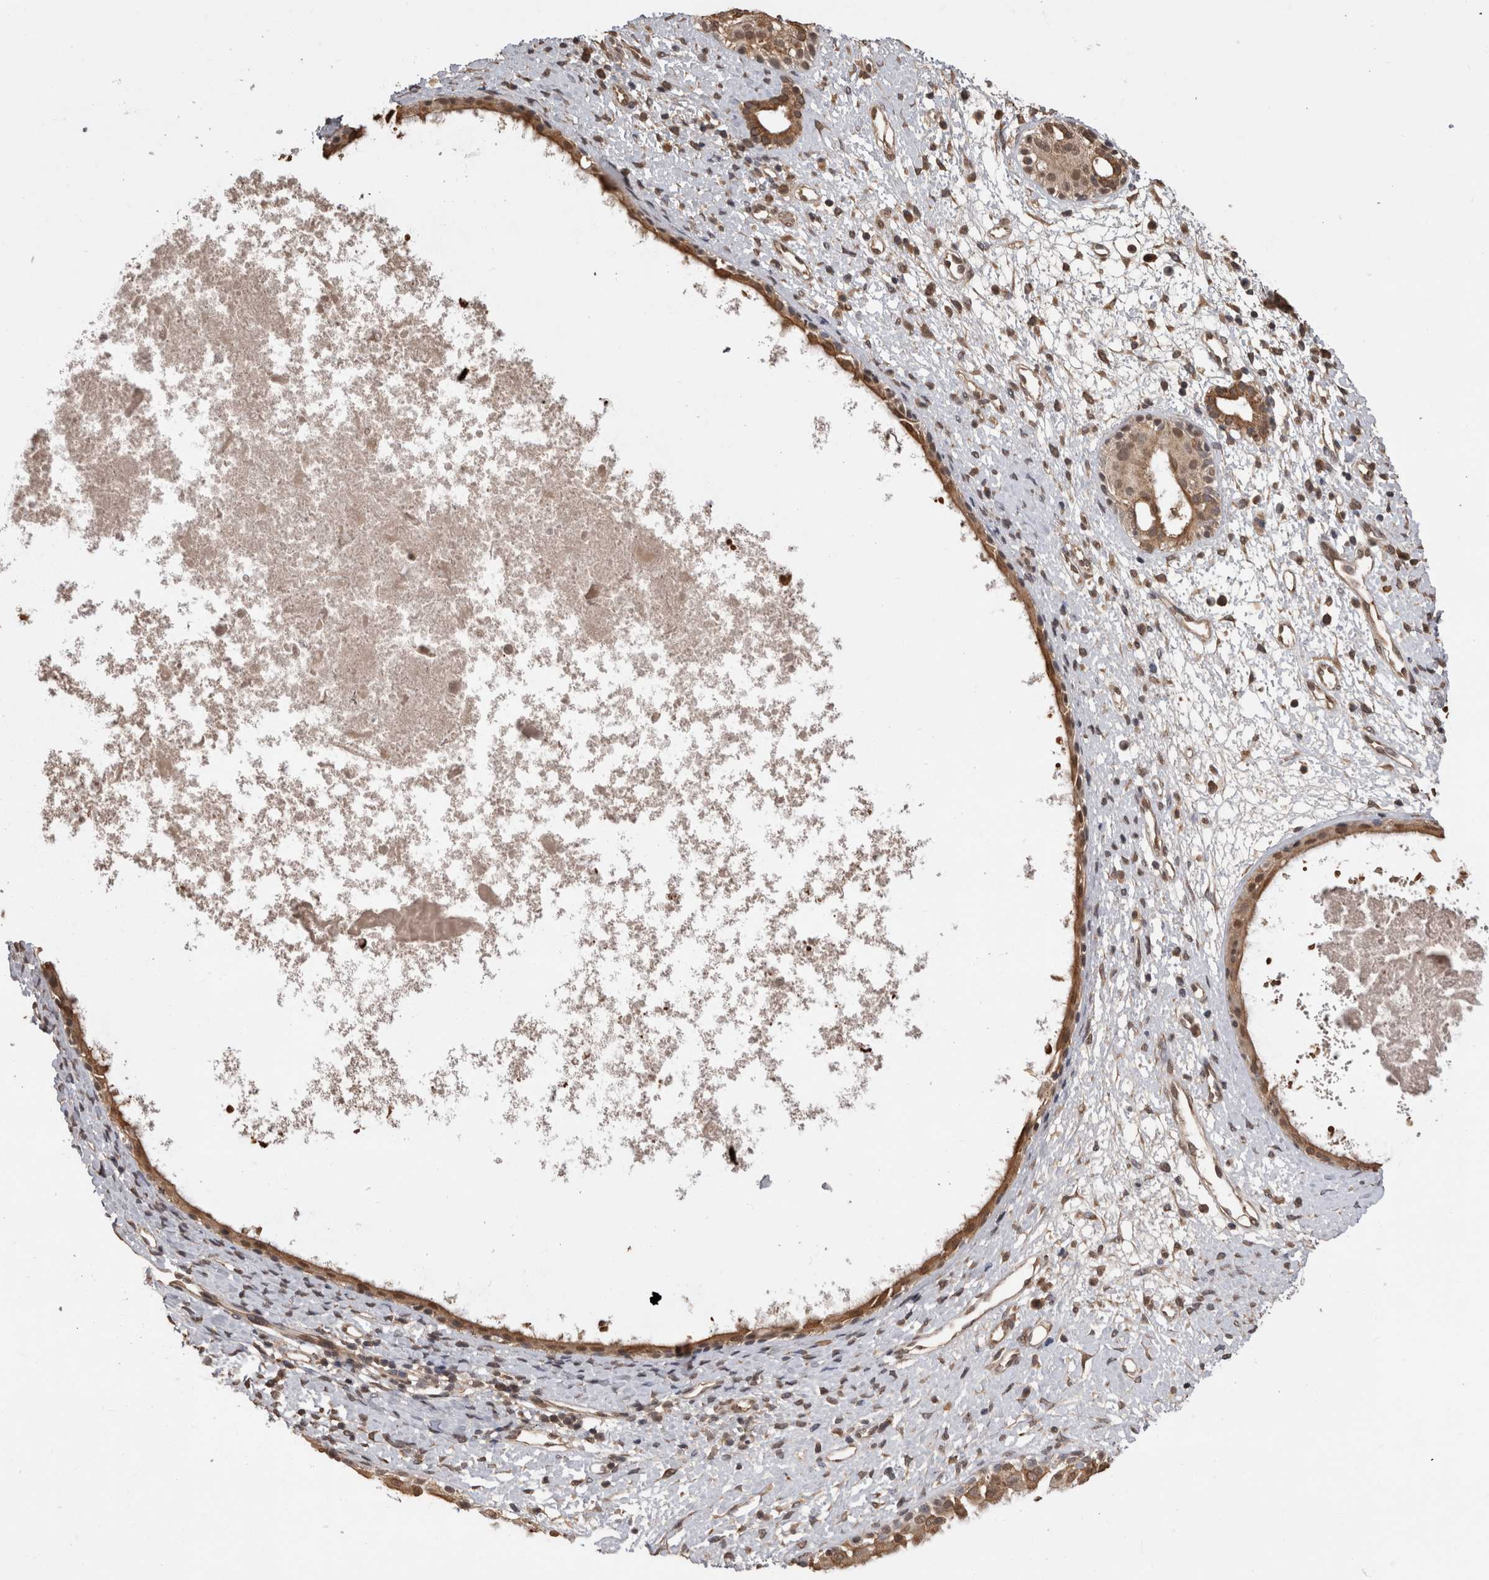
{"staining": {"intensity": "moderate", "quantity": ">75%", "location": "cytoplasmic/membranous,nuclear"}, "tissue": "nasopharynx", "cell_type": "Respiratory epithelial cells", "image_type": "normal", "snomed": [{"axis": "morphology", "description": "Normal tissue, NOS"}, {"axis": "topography", "description": "Nasopharynx"}], "caption": "High-power microscopy captured an IHC photomicrograph of unremarkable nasopharynx, revealing moderate cytoplasmic/membranous,nuclear expression in about >75% of respiratory epithelial cells. (Brightfield microscopy of DAB IHC at high magnification).", "gene": "PAK4", "patient": {"sex": "male", "age": 22}}